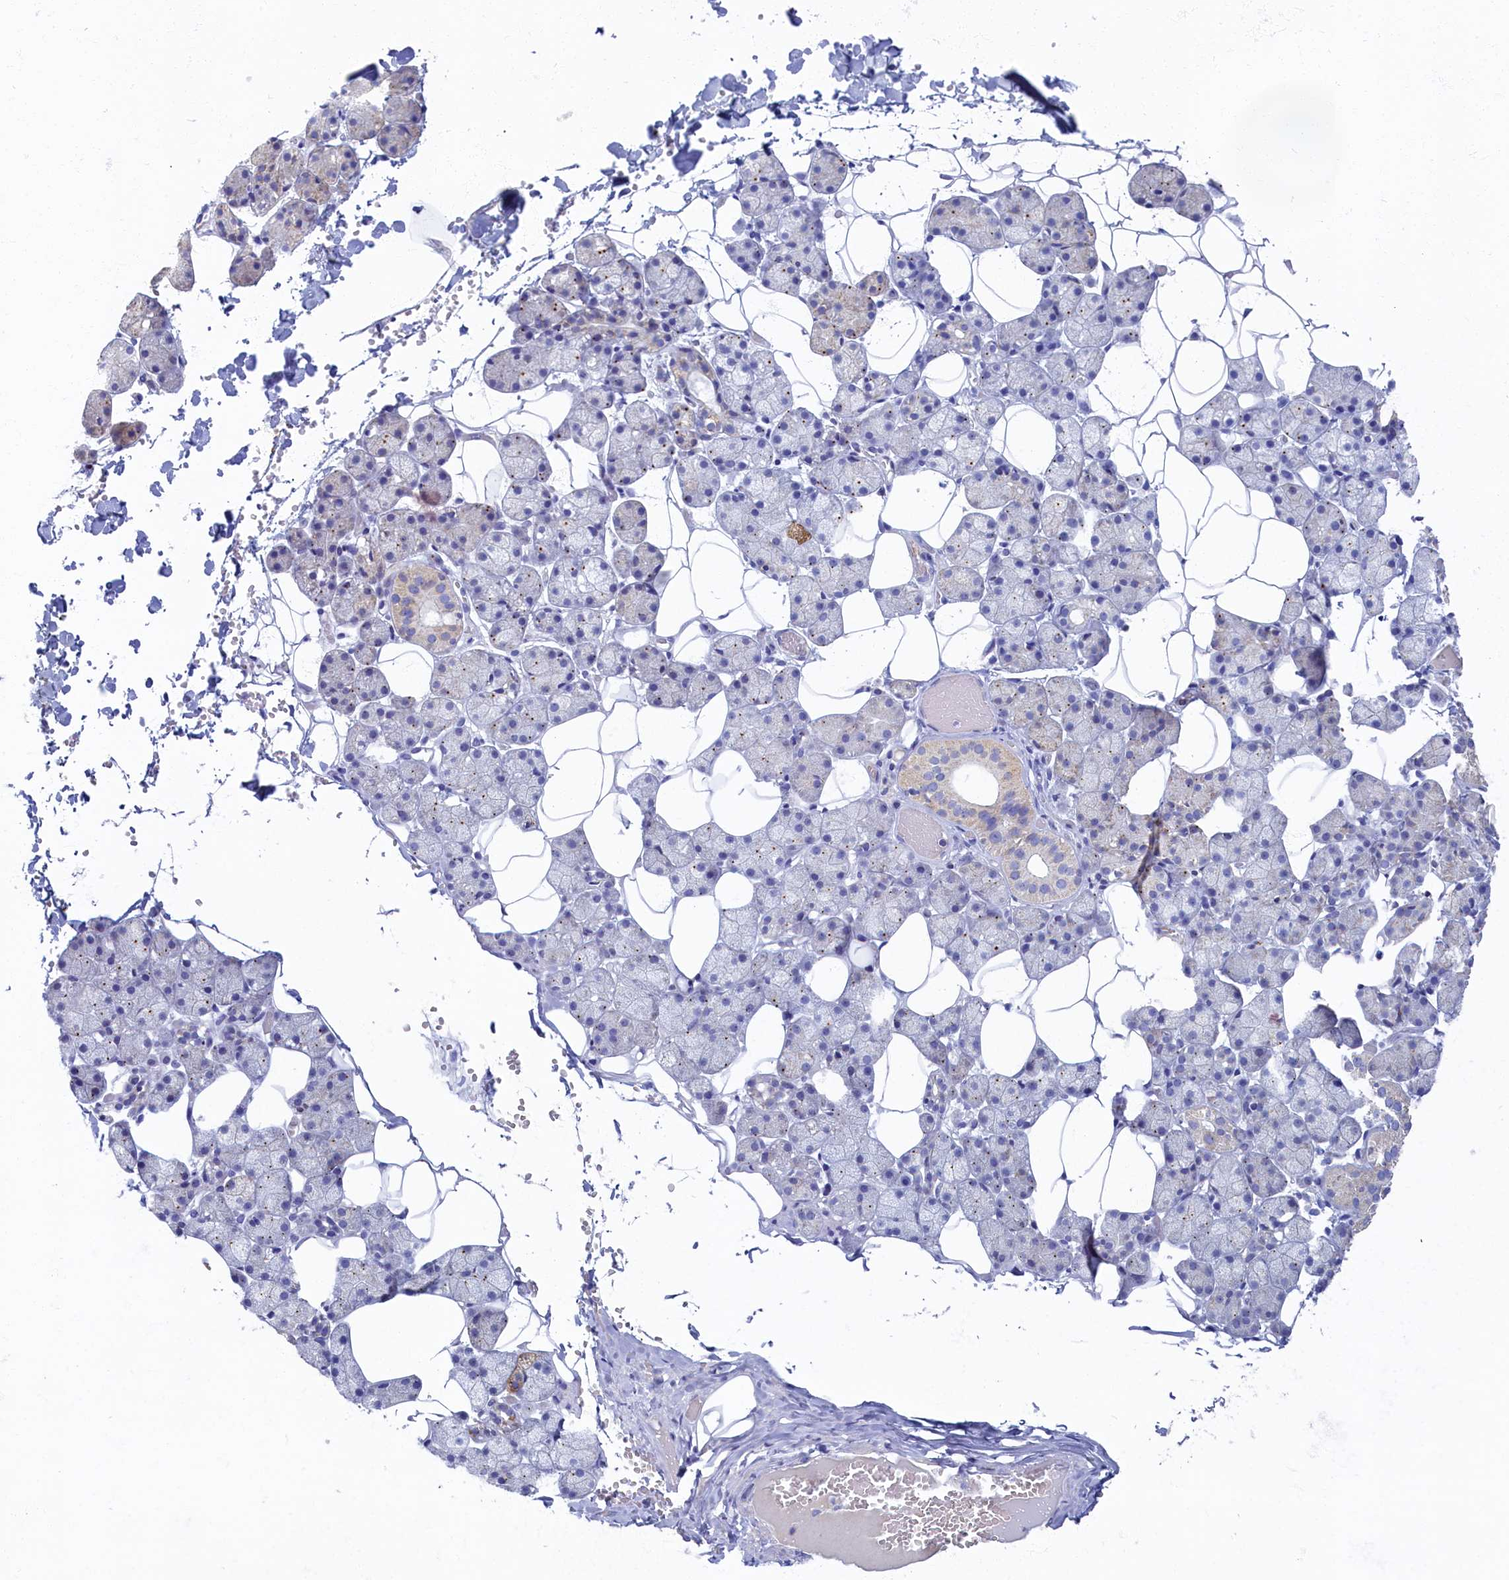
{"staining": {"intensity": "weak", "quantity": "<25%", "location": "cytoplasmic/membranous"}, "tissue": "salivary gland", "cell_type": "Glandular cells", "image_type": "normal", "snomed": [{"axis": "morphology", "description": "Normal tissue, NOS"}, {"axis": "topography", "description": "Salivary gland"}], "caption": "Histopathology image shows no protein expression in glandular cells of benign salivary gland.", "gene": "OCIAD2", "patient": {"sex": "female", "age": 33}}